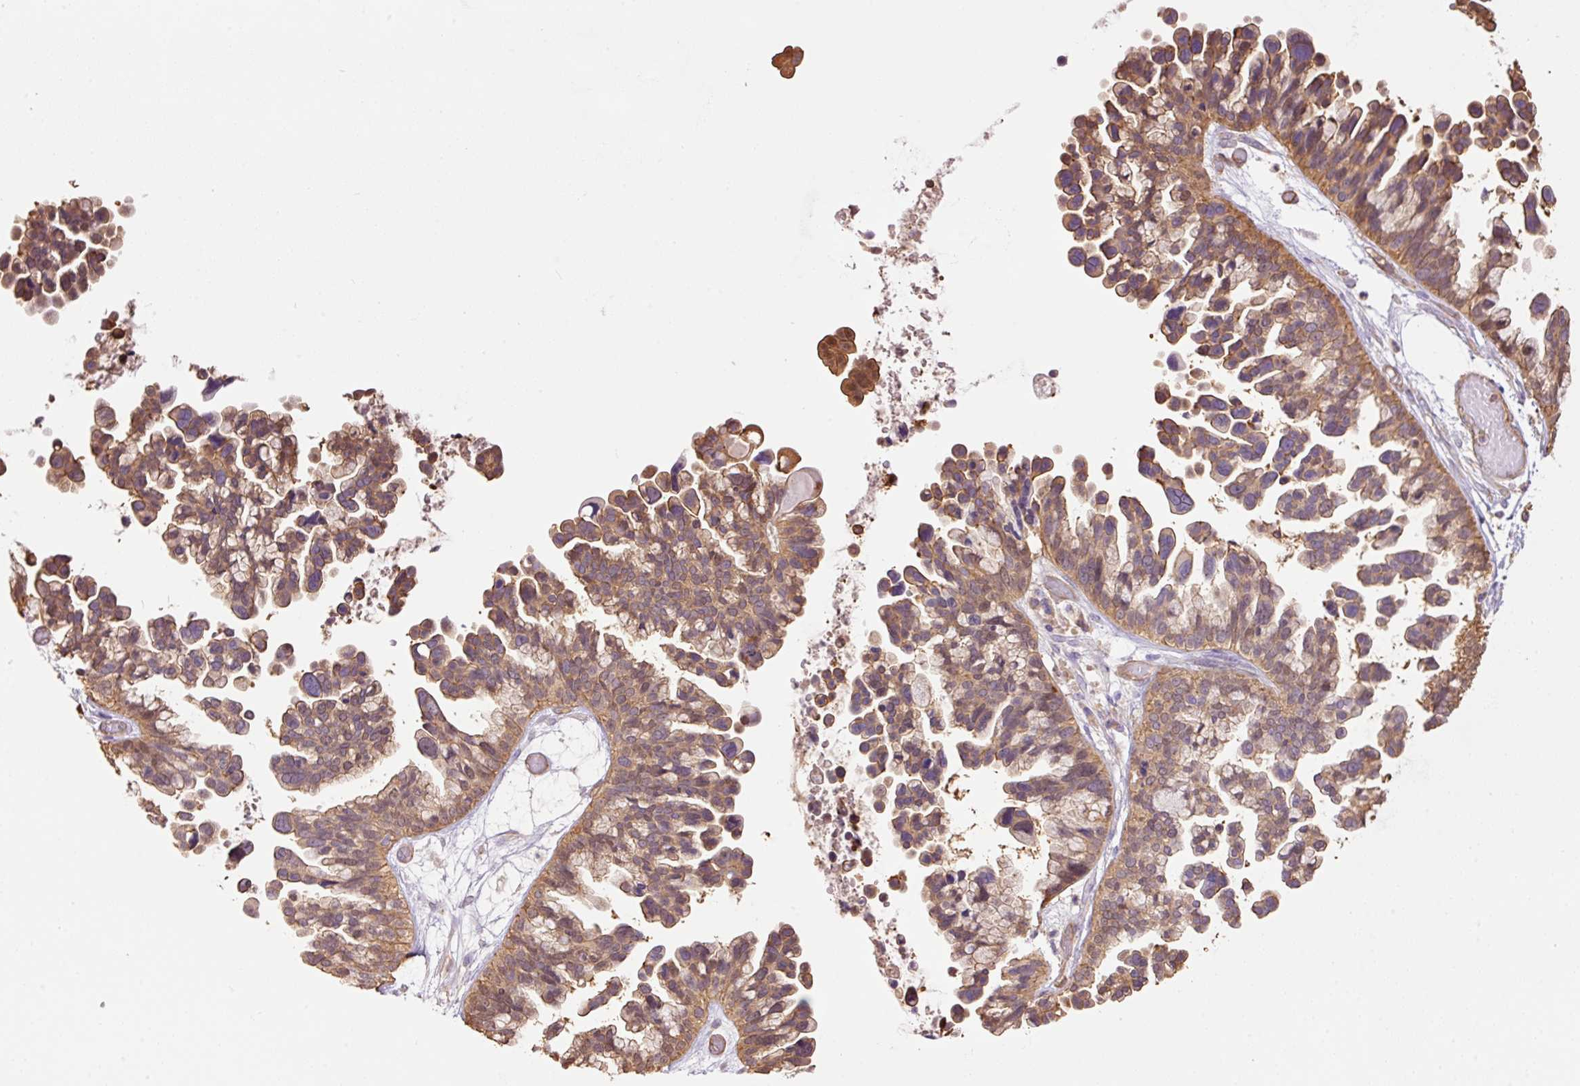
{"staining": {"intensity": "moderate", "quantity": ">75%", "location": "cytoplasmic/membranous"}, "tissue": "ovarian cancer", "cell_type": "Tumor cells", "image_type": "cancer", "snomed": [{"axis": "morphology", "description": "Cystadenocarcinoma, serous, NOS"}, {"axis": "topography", "description": "Ovary"}], "caption": "The immunohistochemical stain highlights moderate cytoplasmic/membranous expression in tumor cells of ovarian cancer tissue. Using DAB (brown) and hematoxylin (blue) stains, captured at high magnification using brightfield microscopy.", "gene": "PPP1R1B", "patient": {"sex": "female", "age": 56}}